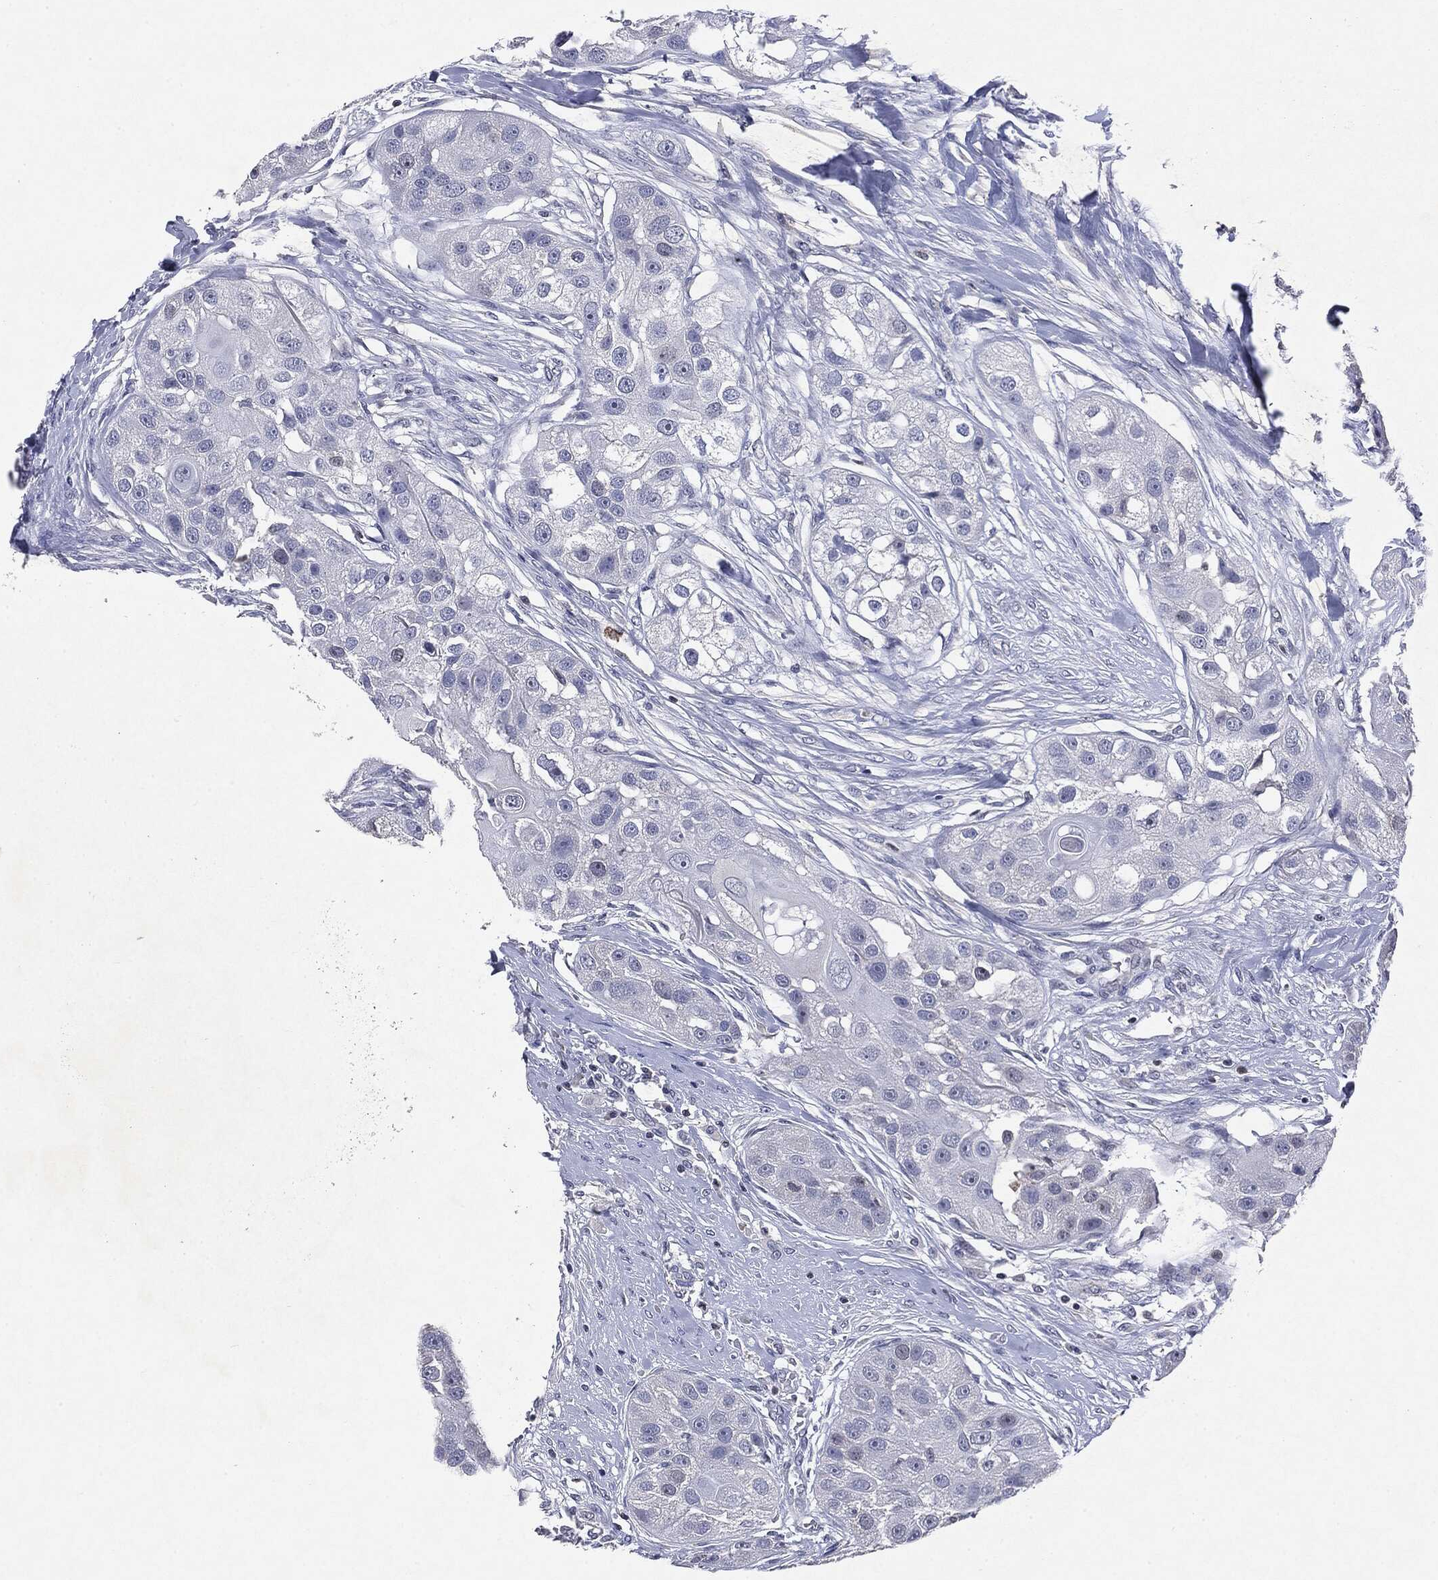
{"staining": {"intensity": "negative", "quantity": "none", "location": "none"}, "tissue": "head and neck cancer", "cell_type": "Tumor cells", "image_type": "cancer", "snomed": [{"axis": "morphology", "description": "Normal tissue, NOS"}, {"axis": "morphology", "description": "Squamous cell carcinoma, NOS"}, {"axis": "topography", "description": "Skeletal muscle"}, {"axis": "topography", "description": "Head-Neck"}], "caption": "Human squamous cell carcinoma (head and neck) stained for a protein using immunohistochemistry shows no positivity in tumor cells.", "gene": "KIF2C", "patient": {"sex": "male", "age": 51}}